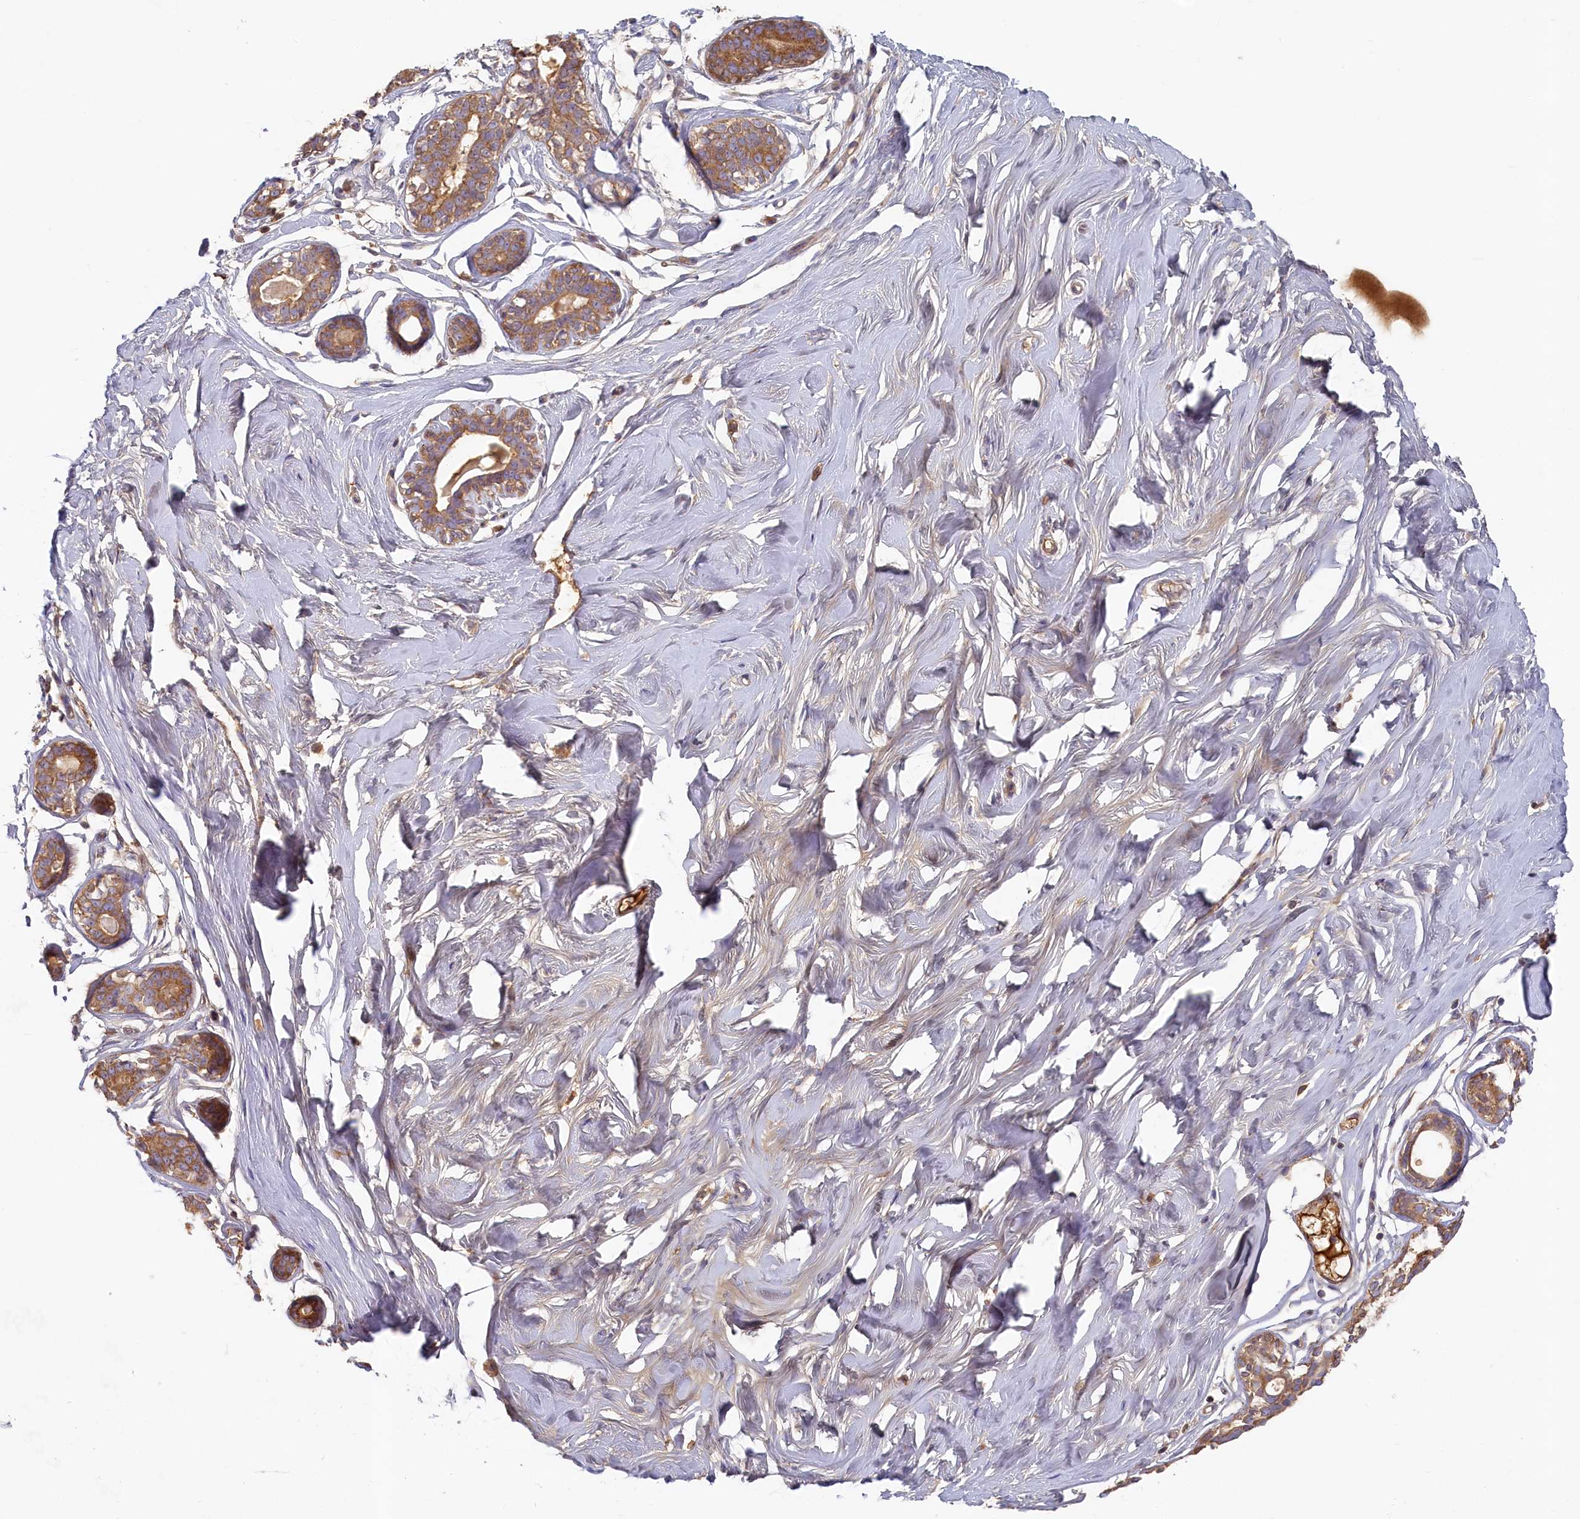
{"staining": {"intensity": "weak", "quantity": ">75%", "location": "cytoplasmic/membranous"}, "tissue": "breast", "cell_type": "Adipocytes", "image_type": "normal", "snomed": [{"axis": "morphology", "description": "Normal tissue, NOS"}, {"axis": "morphology", "description": "Adenoma, NOS"}, {"axis": "topography", "description": "Breast"}], "caption": "Immunohistochemistry micrograph of normal breast stained for a protein (brown), which displays low levels of weak cytoplasmic/membranous expression in about >75% of adipocytes.", "gene": "STX16", "patient": {"sex": "female", "age": 23}}